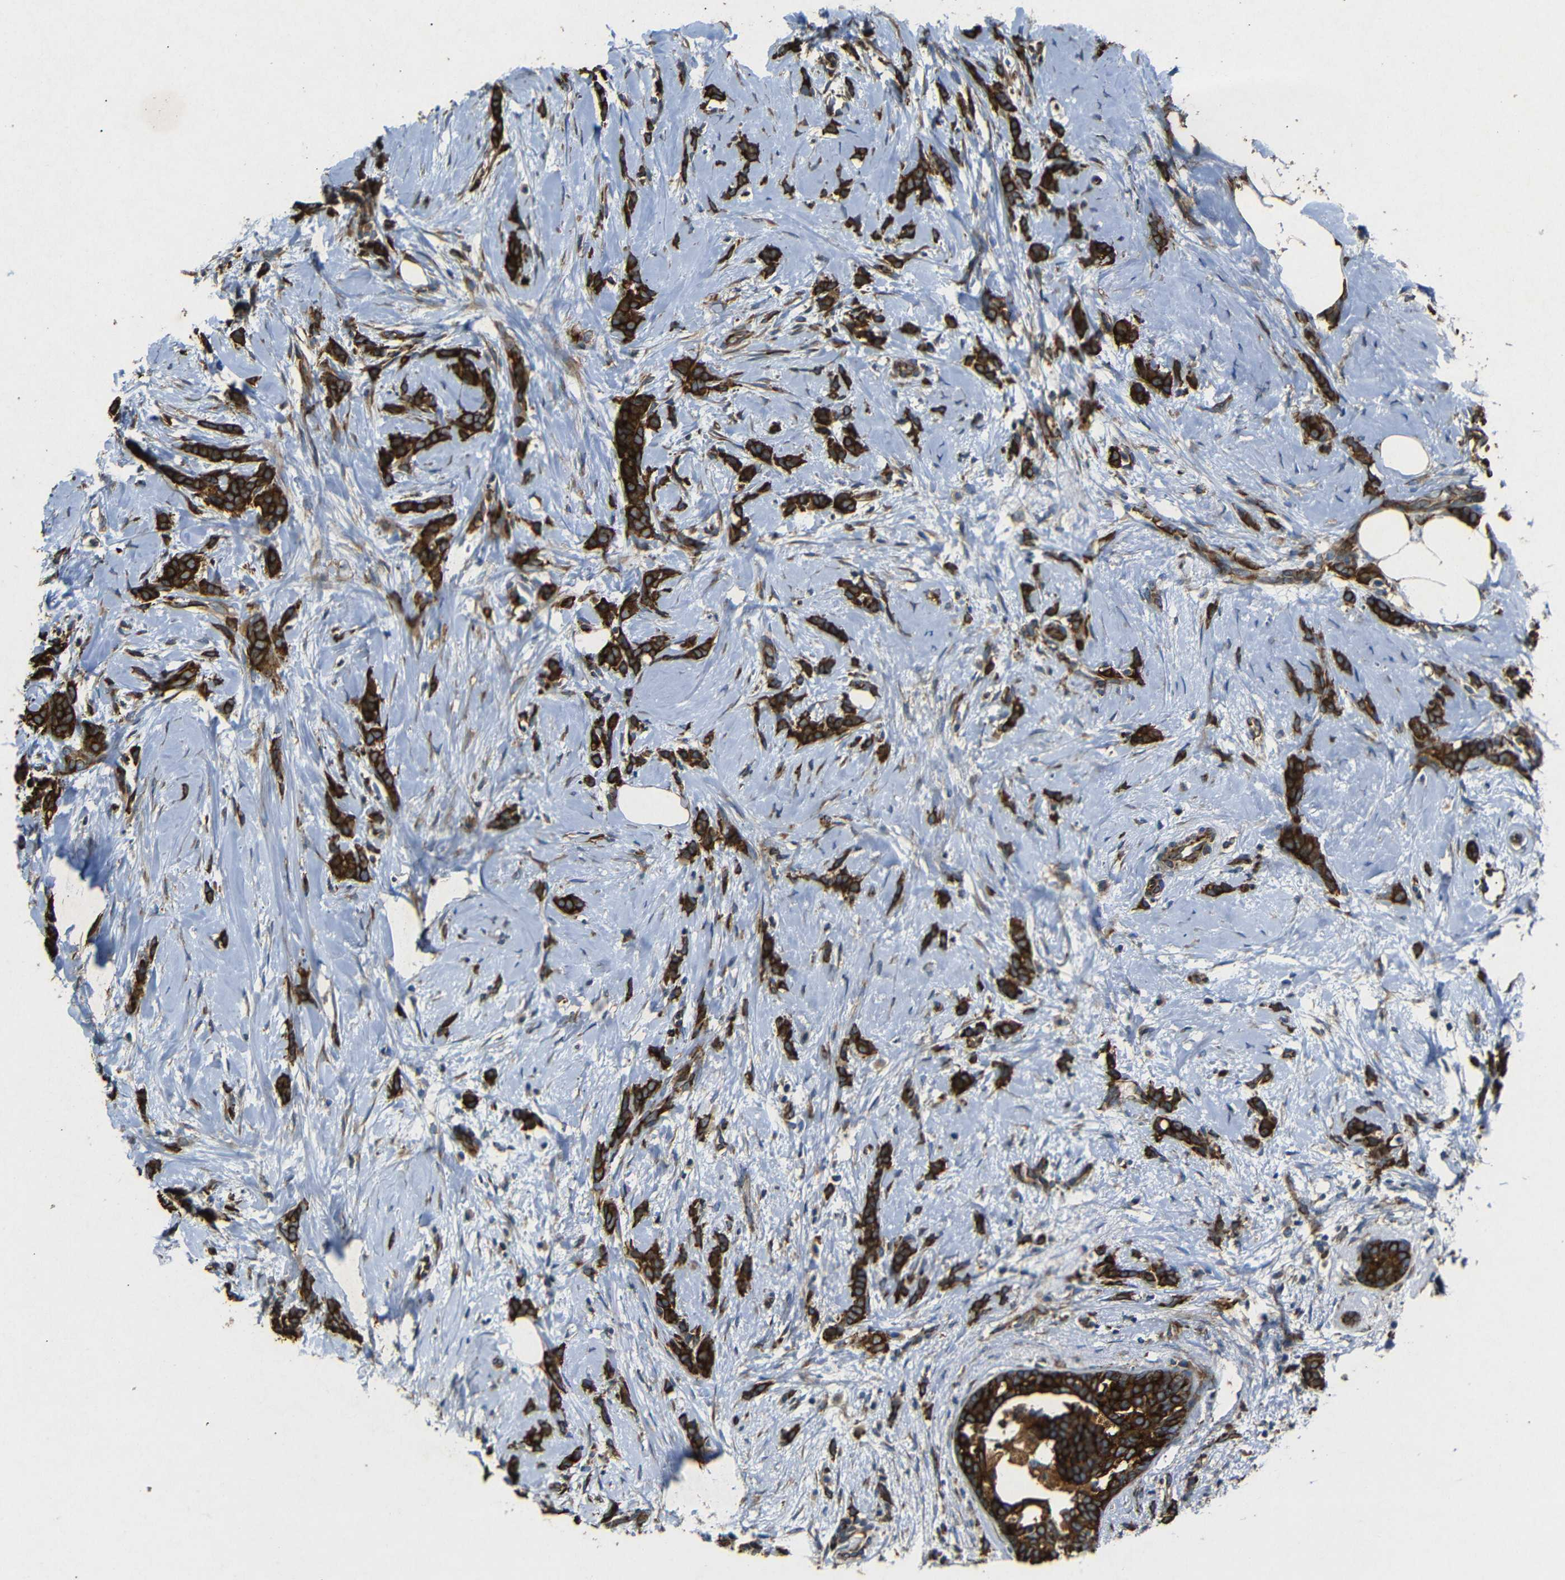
{"staining": {"intensity": "strong", "quantity": ">75%", "location": "cytoplasmic/membranous"}, "tissue": "breast cancer", "cell_type": "Tumor cells", "image_type": "cancer", "snomed": [{"axis": "morphology", "description": "Lobular carcinoma, in situ"}, {"axis": "morphology", "description": "Lobular carcinoma"}, {"axis": "topography", "description": "Breast"}], "caption": "IHC of human breast lobular carcinoma in situ displays high levels of strong cytoplasmic/membranous staining in about >75% of tumor cells. The staining is performed using DAB (3,3'-diaminobenzidine) brown chromogen to label protein expression. The nuclei are counter-stained blue using hematoxylin.", "gene": "BTF3", "patient": {"sex": "female", "age": 41}}